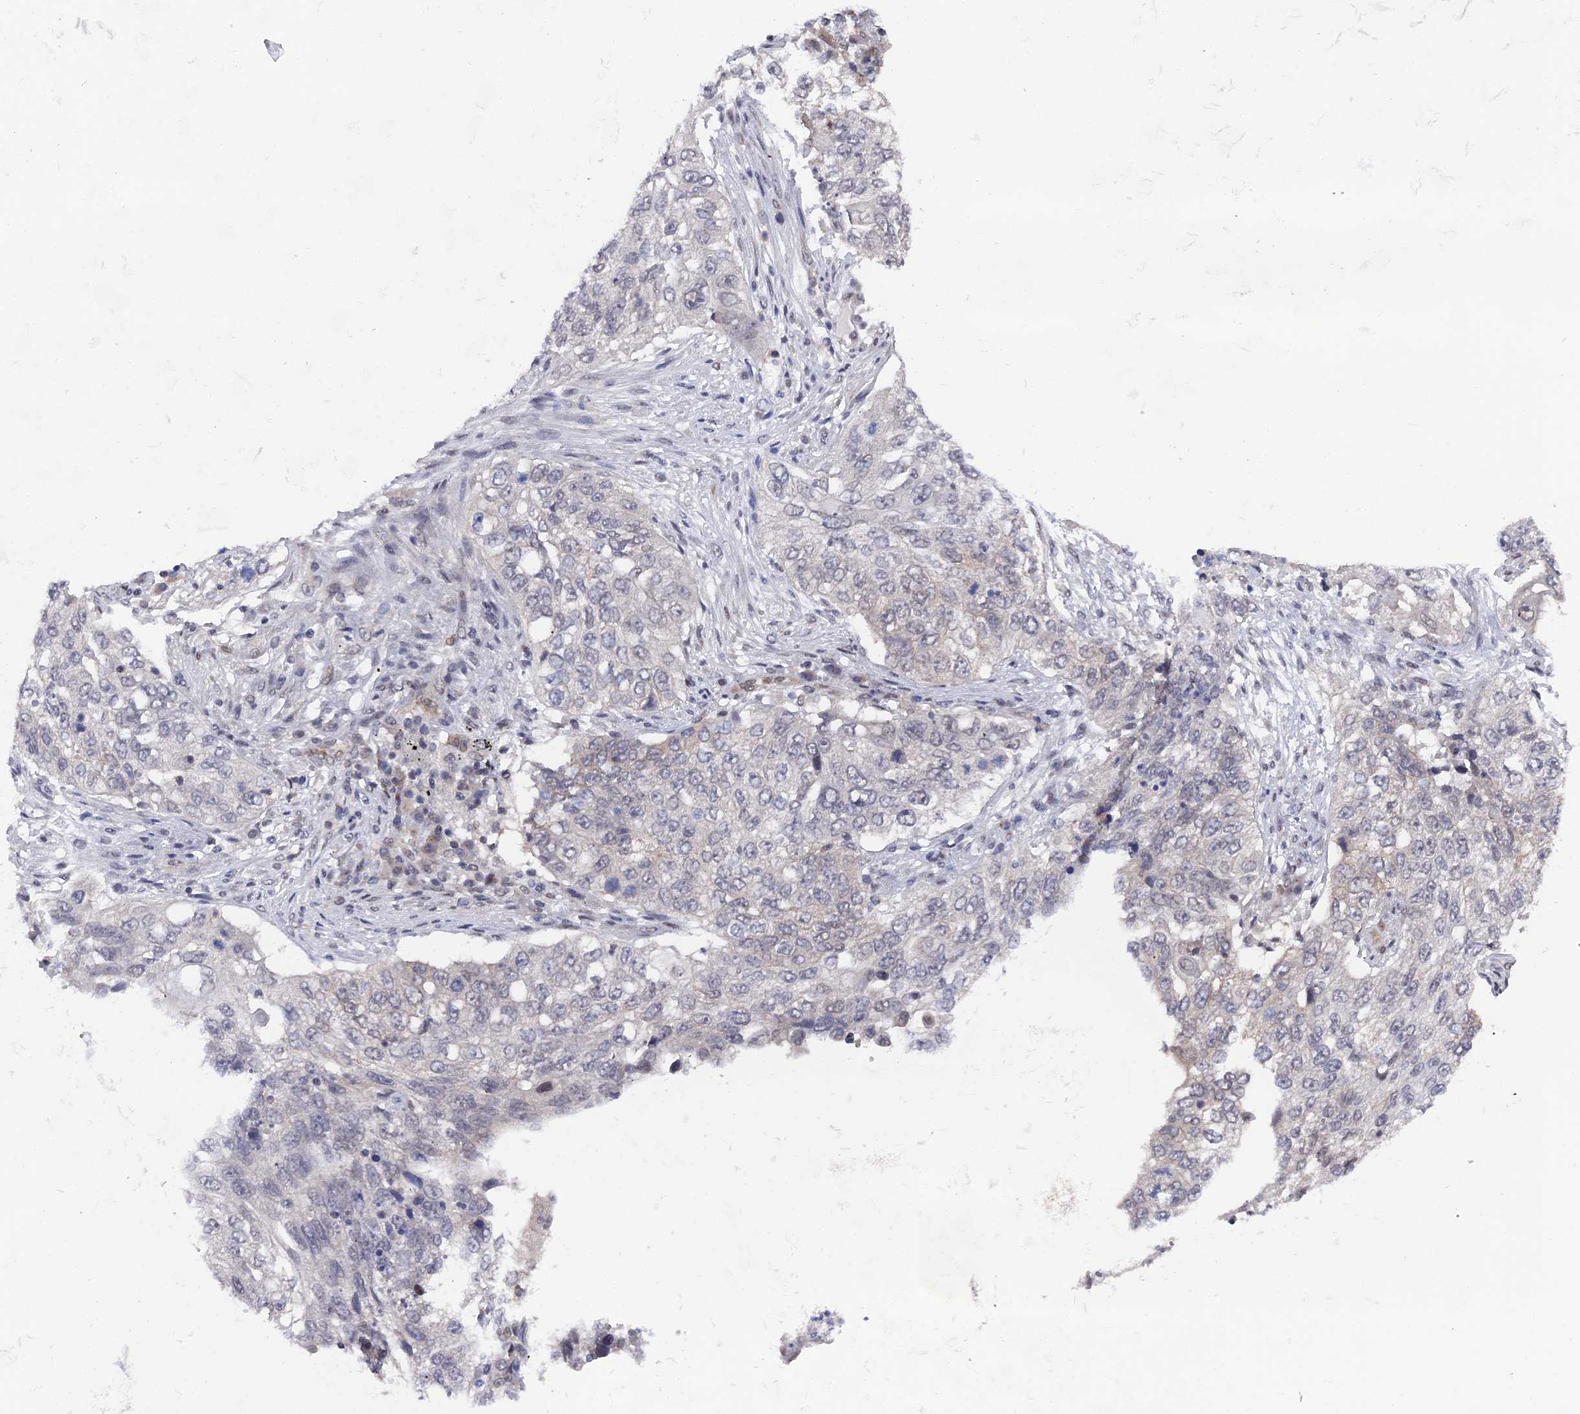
{"staining": {"intensity": "weak", "quantity": "<25%", "location": "nuclear"}, "tissue": "lung cancer", "cell_type": "Tumor cells", "image_type": "cancer", "snomed": [{"axis": "morphology", "description": "Squamous cell carcinoma, NOS"}, {"axis": "topography", "description": "Lung"}], "caption": "A micrograph of lung cancer stained for a protein demonstrates no brown staining in tumor cells. (Immunohistochemistry (ihc), brightfield microscopy, high magnification).", "gene": "FHIP2A", "patient": {"sex": "female", "age": 63}}